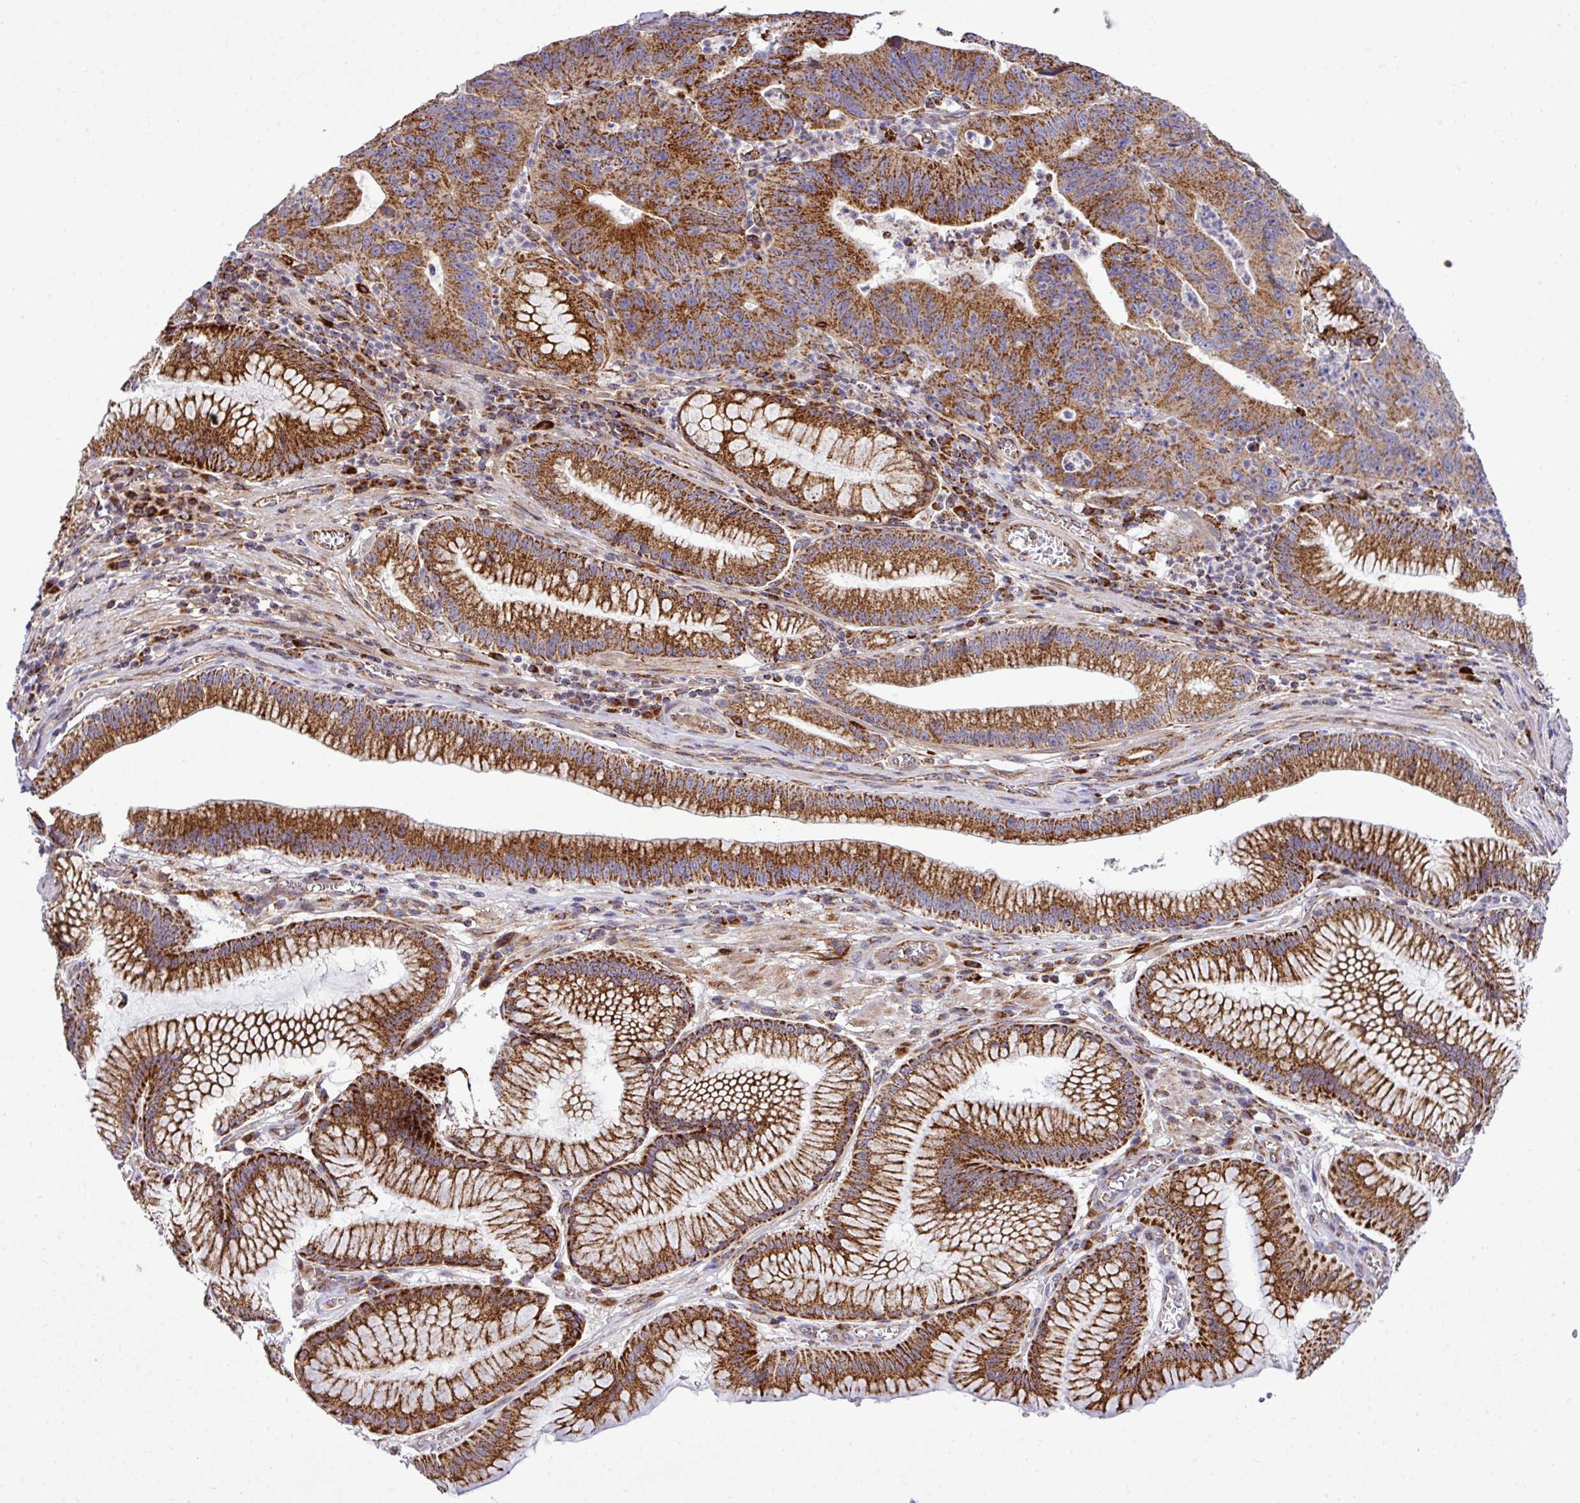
{"staining": {"intensity": "strong", "quantity": ">75%", "location": "cytoplasmic/membranous"}, "tissue": "stomach cancer", "cell_type": "Tumor cells", "image_type": "cancer", "snomed": [{"axis": "morphology", "description": "Adenocarcinoma, NOS"}, {"axis": "topography", "description": "Stomach"}], "caption": "Immunohistochemical staining of human adenocarcinoma (stomach) shows high levels of strong cytoplasmic/membranous protein expression in approximately >75% of tumor cells.", "gene": "ZNF569", "patient": {"sex": "male", "age": 59}}